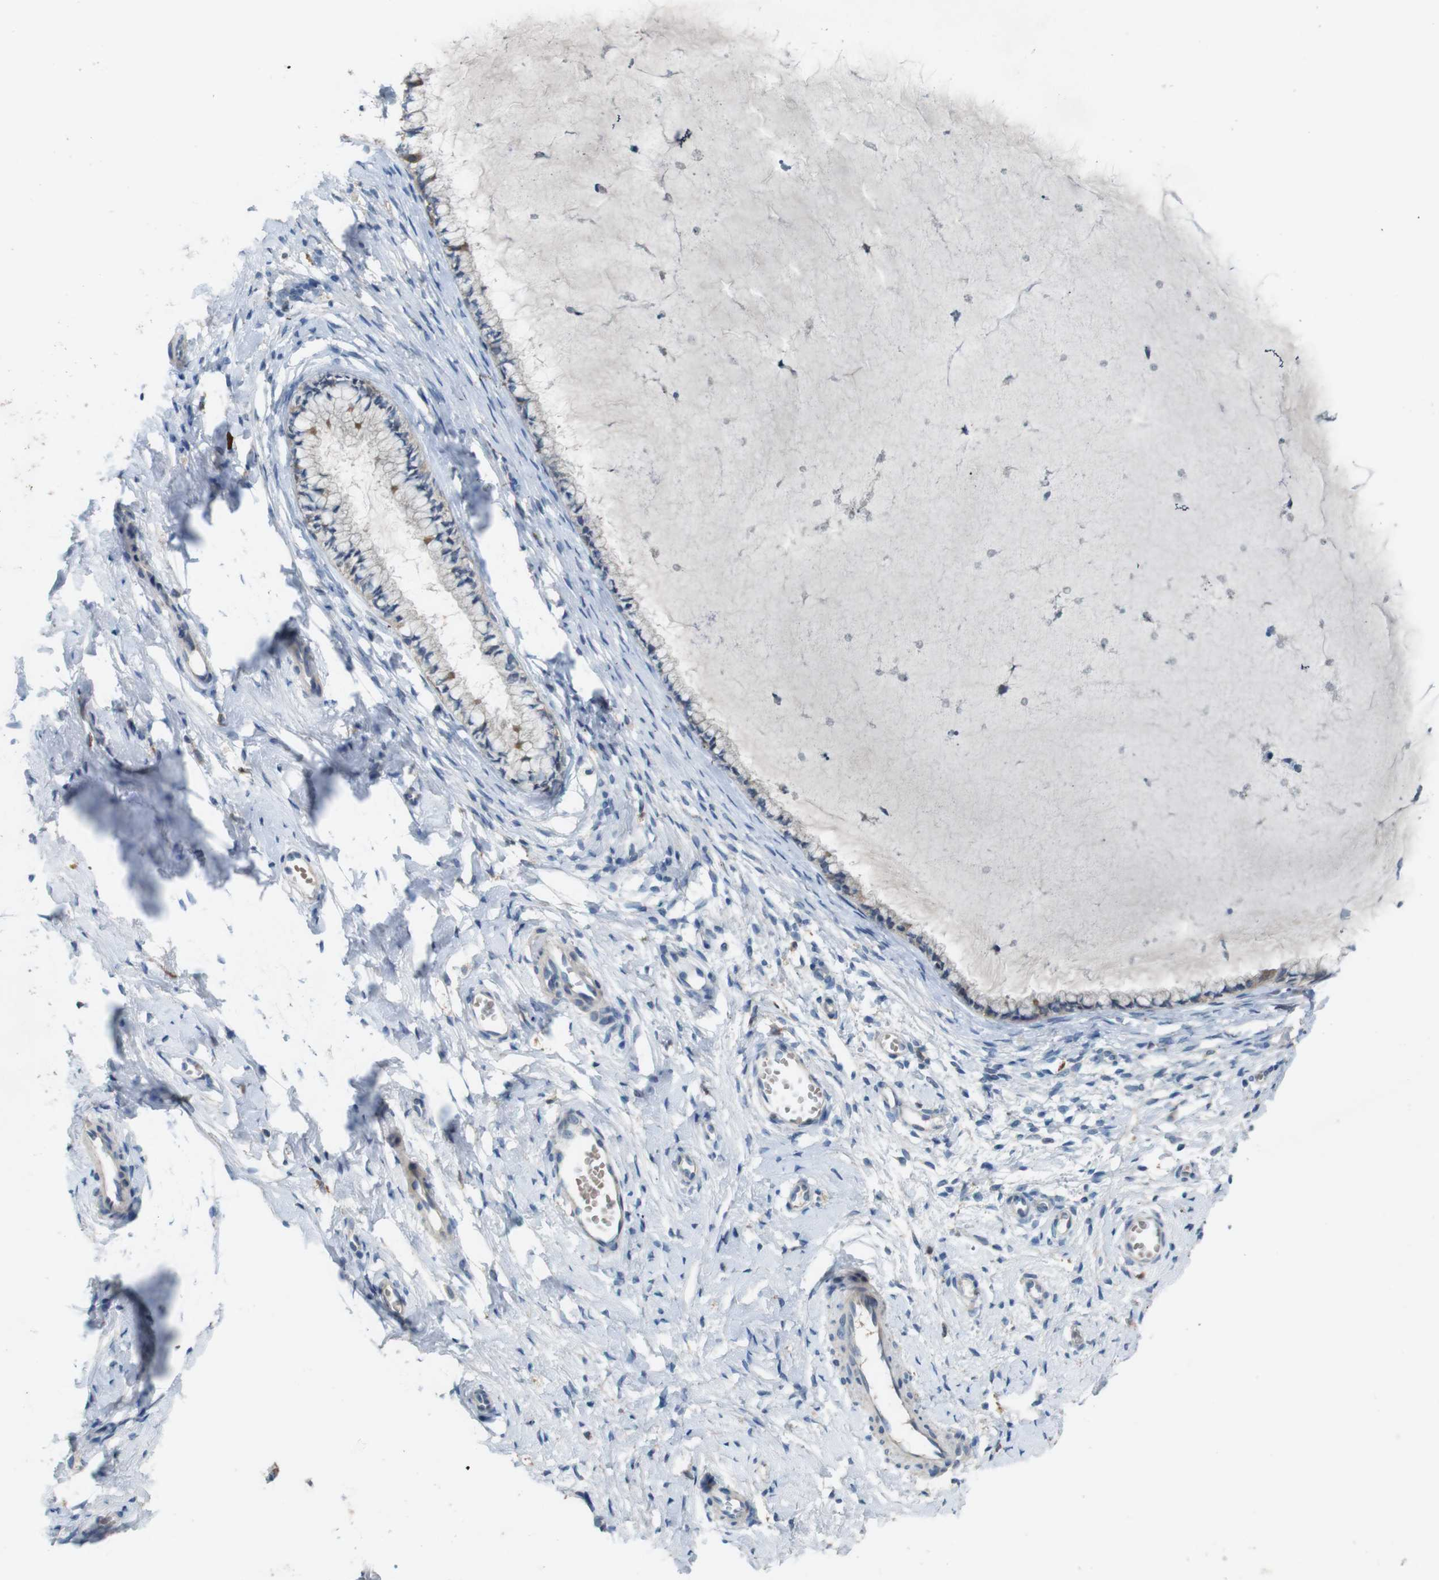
{"staining": {"intensity": "moderate", "quantity": "<25%", "location": "cytoplasmic/membranous"}, "tissue": "cervix", "cell_type": "Glandular cells", "image_type": "normal", "snomed": [{"axis": "morphology", "description": "Normal tissue, NOS"}, {"axis": "topography", "description": "Cervix"}], "caption": "Protein expression analysis of unremarkable cervix displays moderate cytoplasmic/membranous expression in approximately <25% of glandular cells.", "gene": "MOGAT3", "patient": {"sex": "female", "age": 65}}